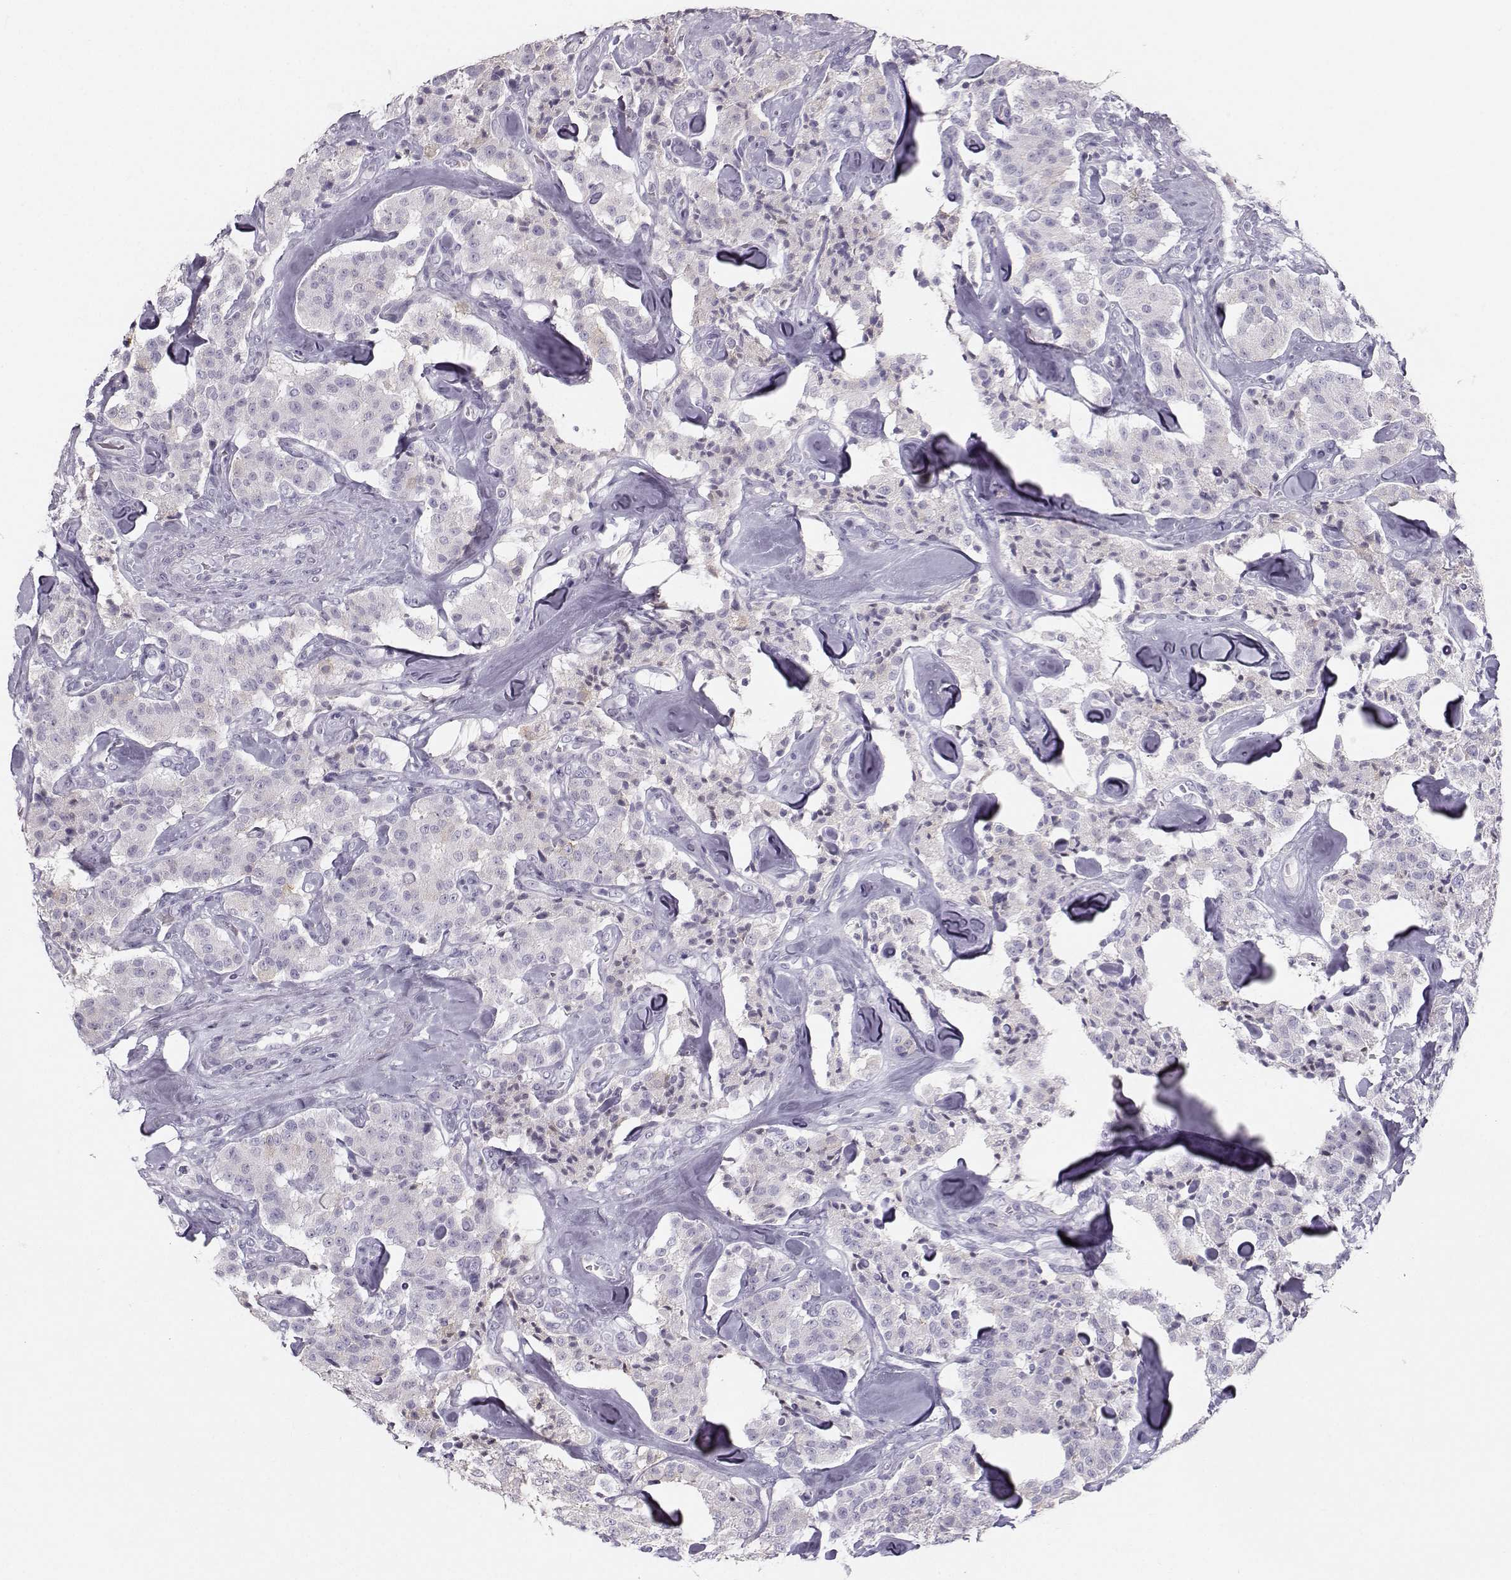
{"staining": {"intensity": "negative", "quantity": "none", "location": "none"}, "tissue": "carcinoid", "cell_type": "Tumor cells", "image_type": "cancer", "snomed": [{"axis": "morphology", "description": "Carcinoid, malignant, NOS"}, {"axis": "topography", "description": "Pancreas"}], "caption": "A photomicrograph of human carcinoid (malignant) is negative for staining in tumor cells.", "gene": "CASR", "patient": {"sex": "male", "age": 41}}